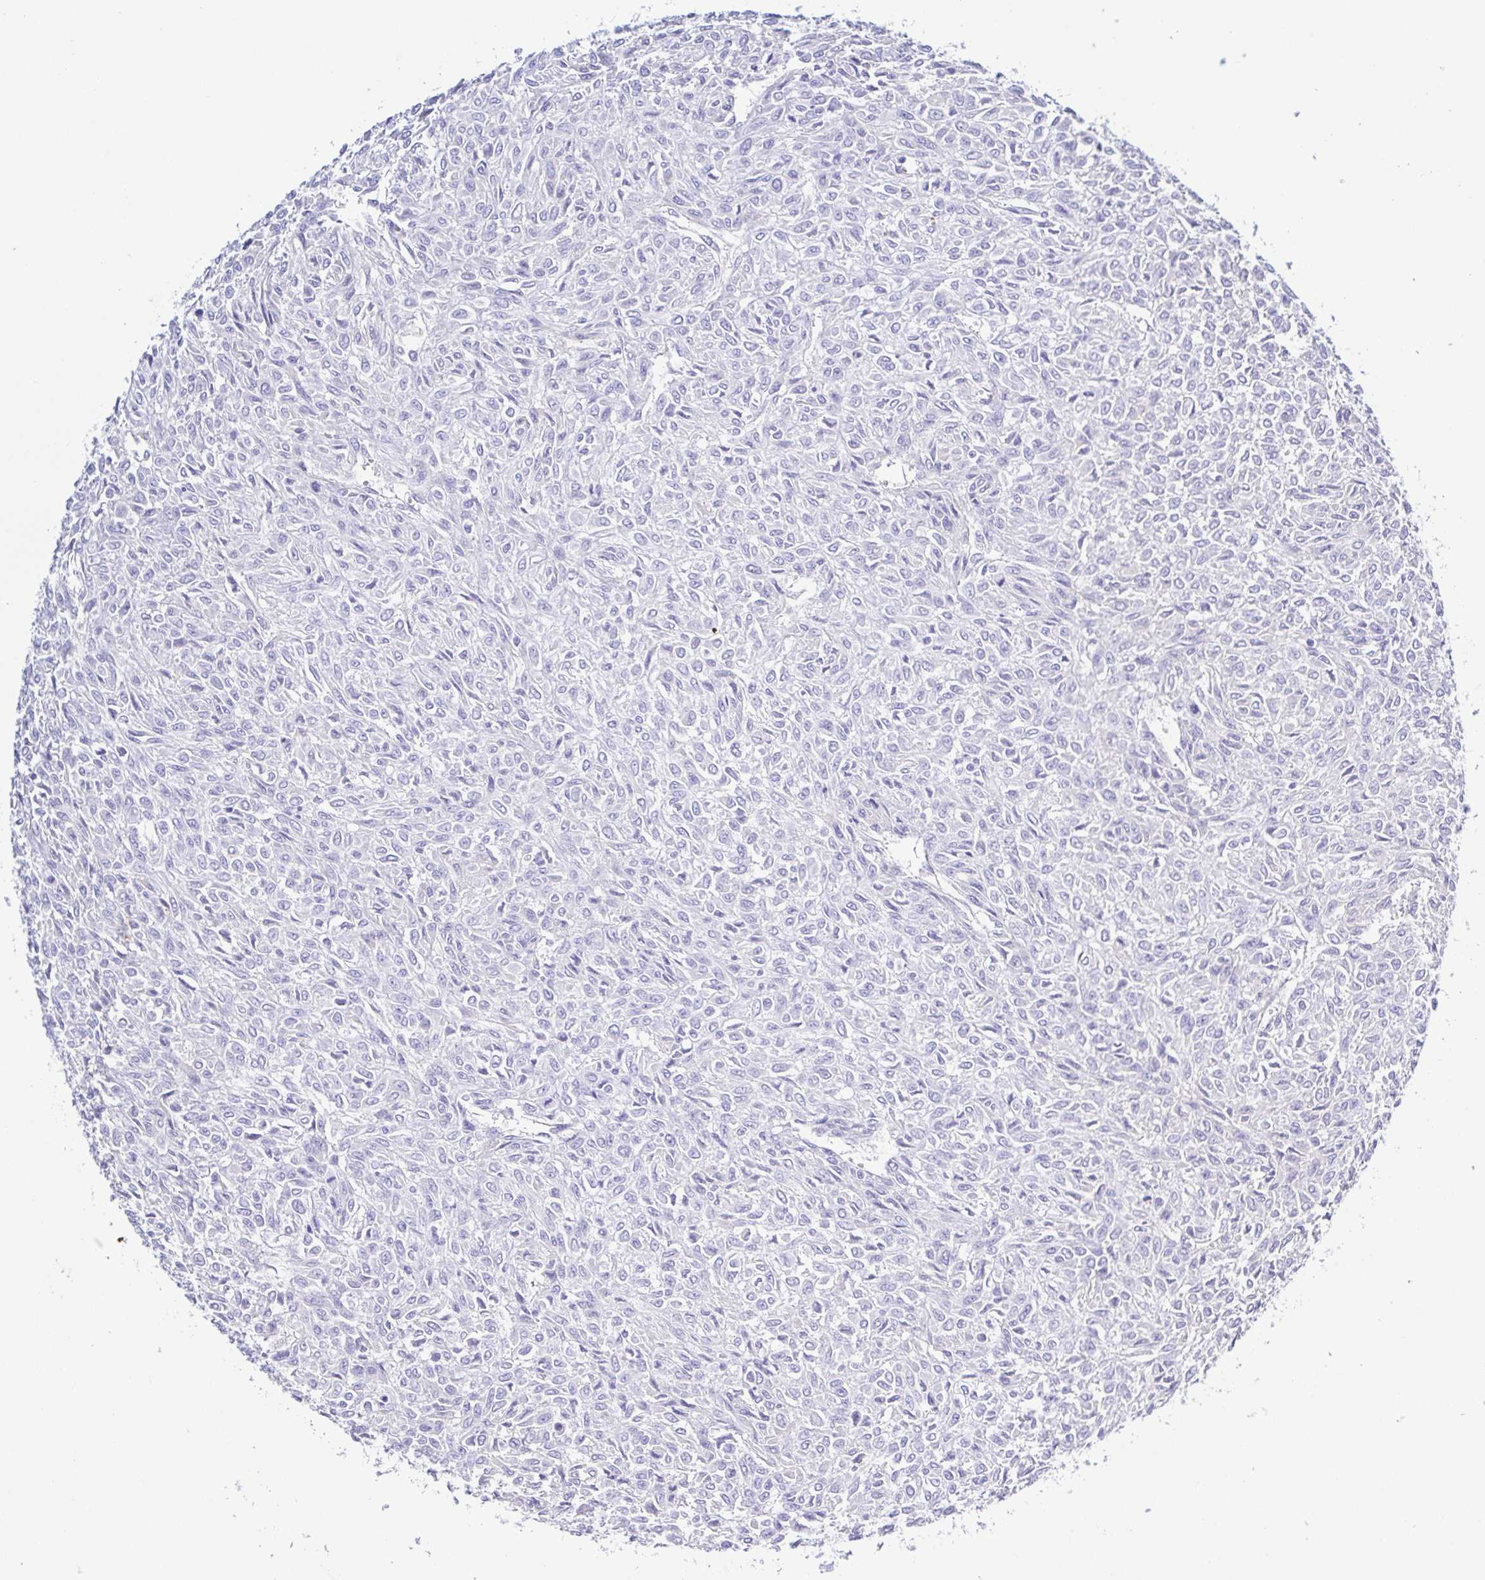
{"staining": {"intensity": "negative", "quantity": "none", "location": "none"}, "tissue": "renal cancer", "cell_type": "Tumor cells", "image_type": "cancer", "snomed": [{"axis": "morphology", "description": "Adenocarcinoma, NOS"}, {"axis": "topography", "description": "Kidney"}], "caption": "Immunohistochemistry (IHC) image of renal adenocarcinoma stained for a protein (brown), which reveals no positivity in tumor cells.", "gene": "A1BG", "patient": {"sex": "male", "age": 58}}